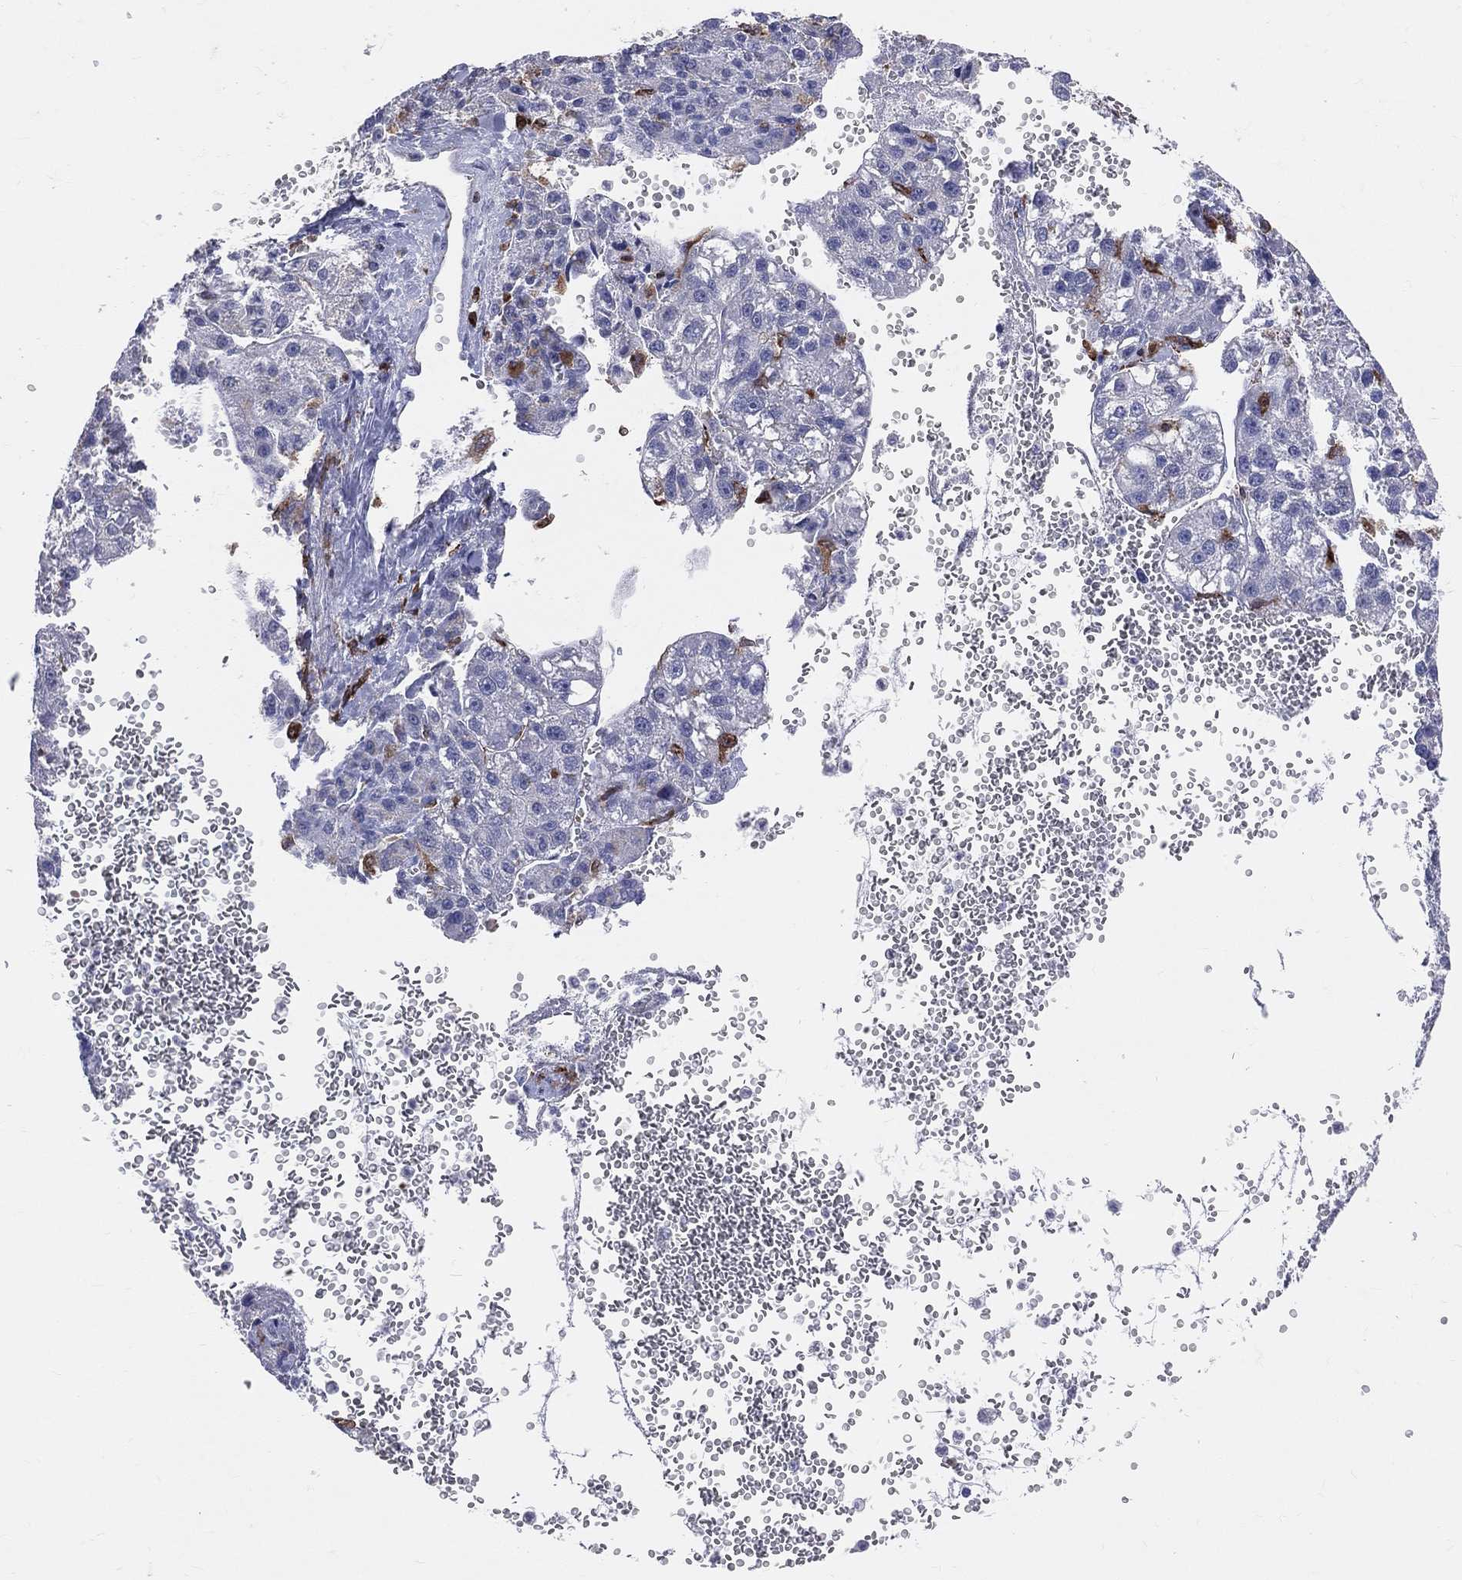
{"staining": {"intensity": "negative", "quantity": "none", "location": "none"}, "tissue": "liver cancer", "cell_type": "Tumor cells", "image_type": "cancer", "snomed": [{"axis": "morphology", "description": "Carcinoma, Hepatocellular, NOS"}, {"axis": "topography", "description": "Liver"}], "caption": "Immunohistochemistry of liver hepatocellular carcinoma demonstrates no expression in tumor cells. Brightfield microscopy of immunohistochemistry stained with DAB (brown) and hematoxylin (blue), captured at high magnification.", "gene": "CD74", "patient": {"sex": "female", "age": 70}}